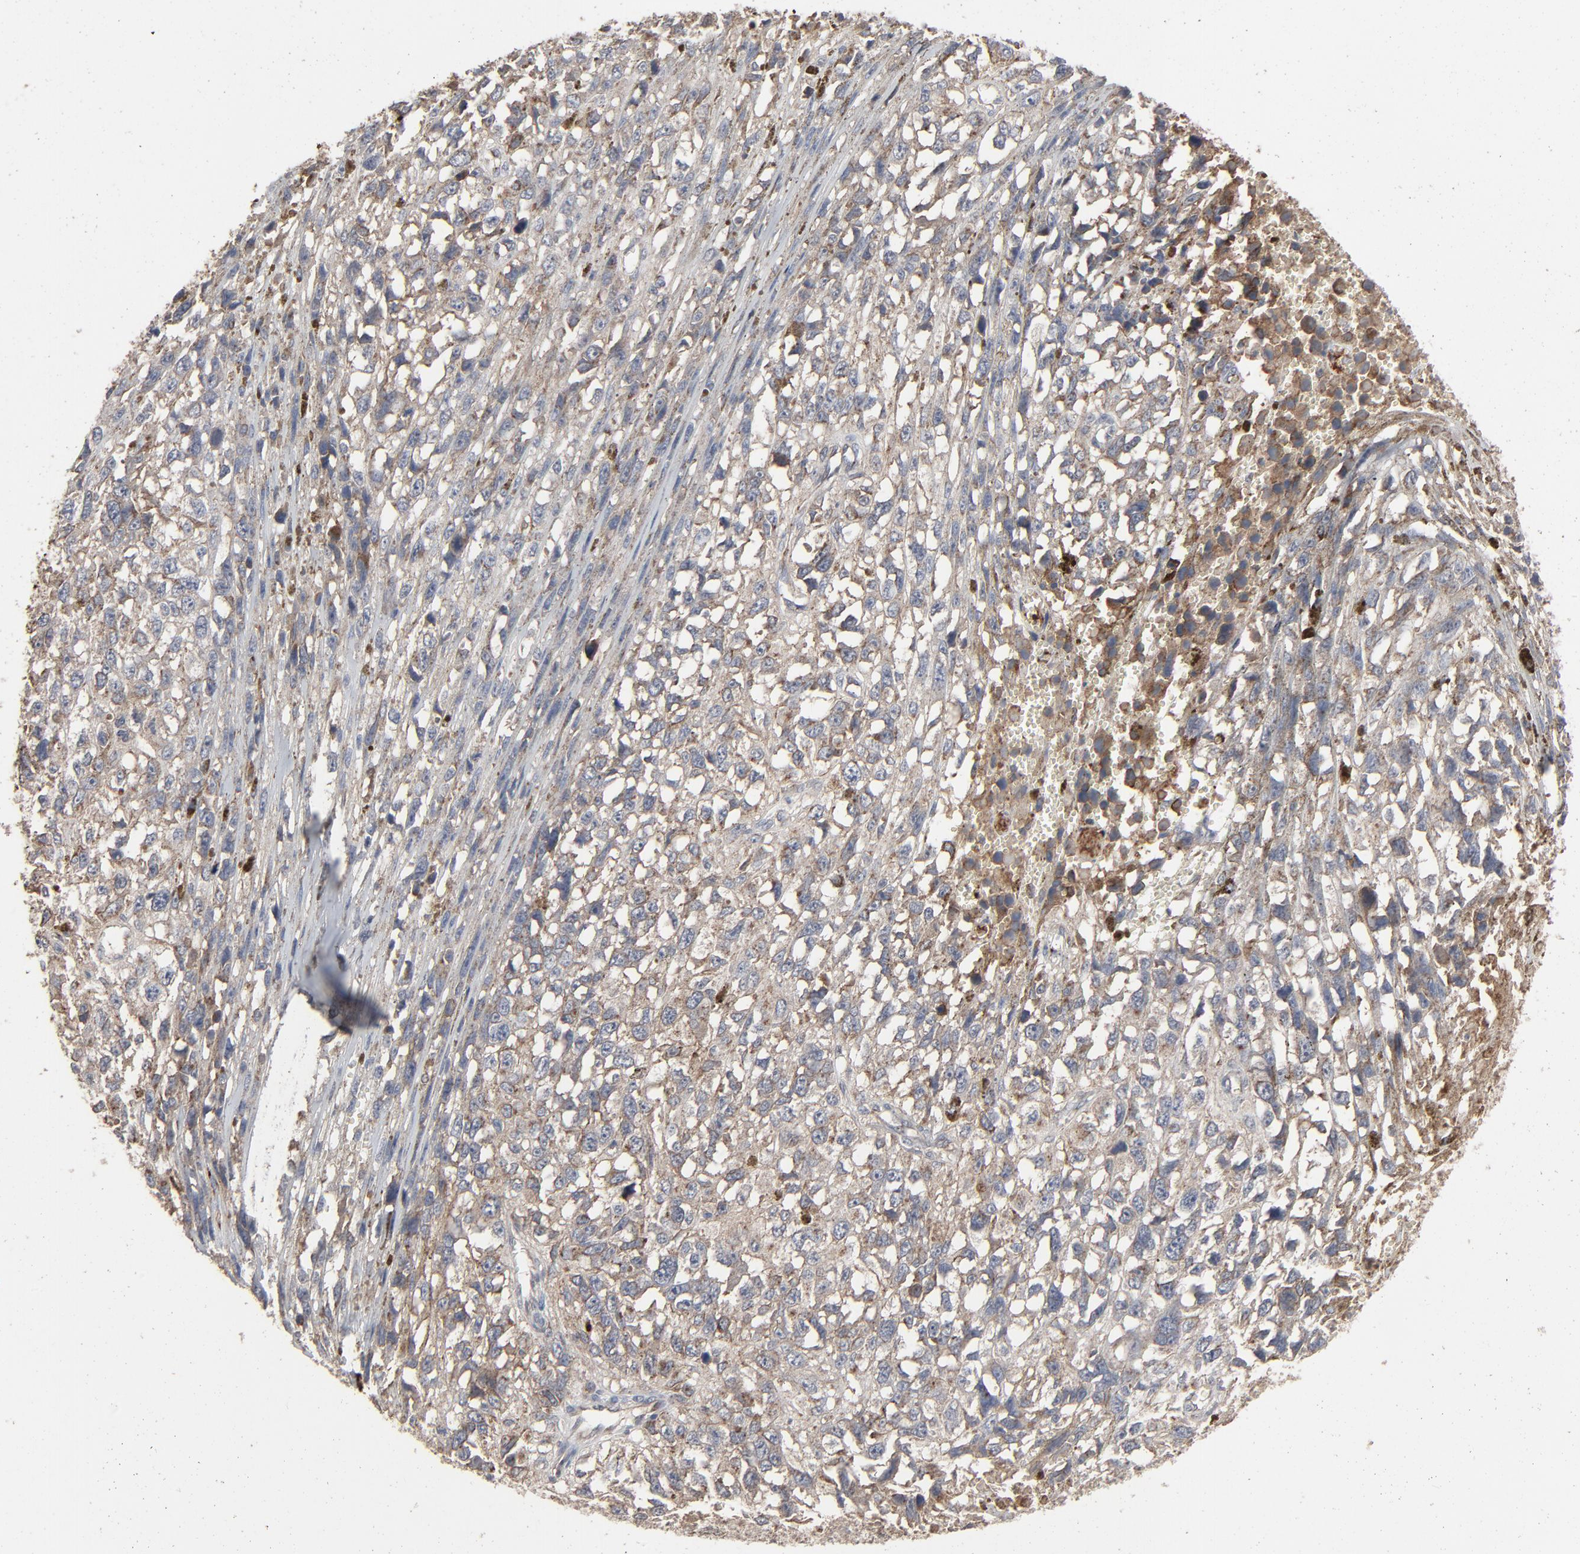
{"staining": {"intensity": "moderate", "quantity": ">75%", "location": "cytoplasmic/membranous"}, "tissue": "melanoma", "cell_type": "Tumor cells", "image_type": "cancer", "snomed": [{"axis": "morphology", "description": "Malignant melanoma, Metastatic site"}, {"axis": "topography", "description": "Lymph node"}], "caption": "DAB immunohistochemical staining of human melanoma demonstrates moderate cytoplasmic/membranous protein staining in about >75% of tumor cells.", "gene": "JAM3", "patient": {"sex": "male", "age": 59}}